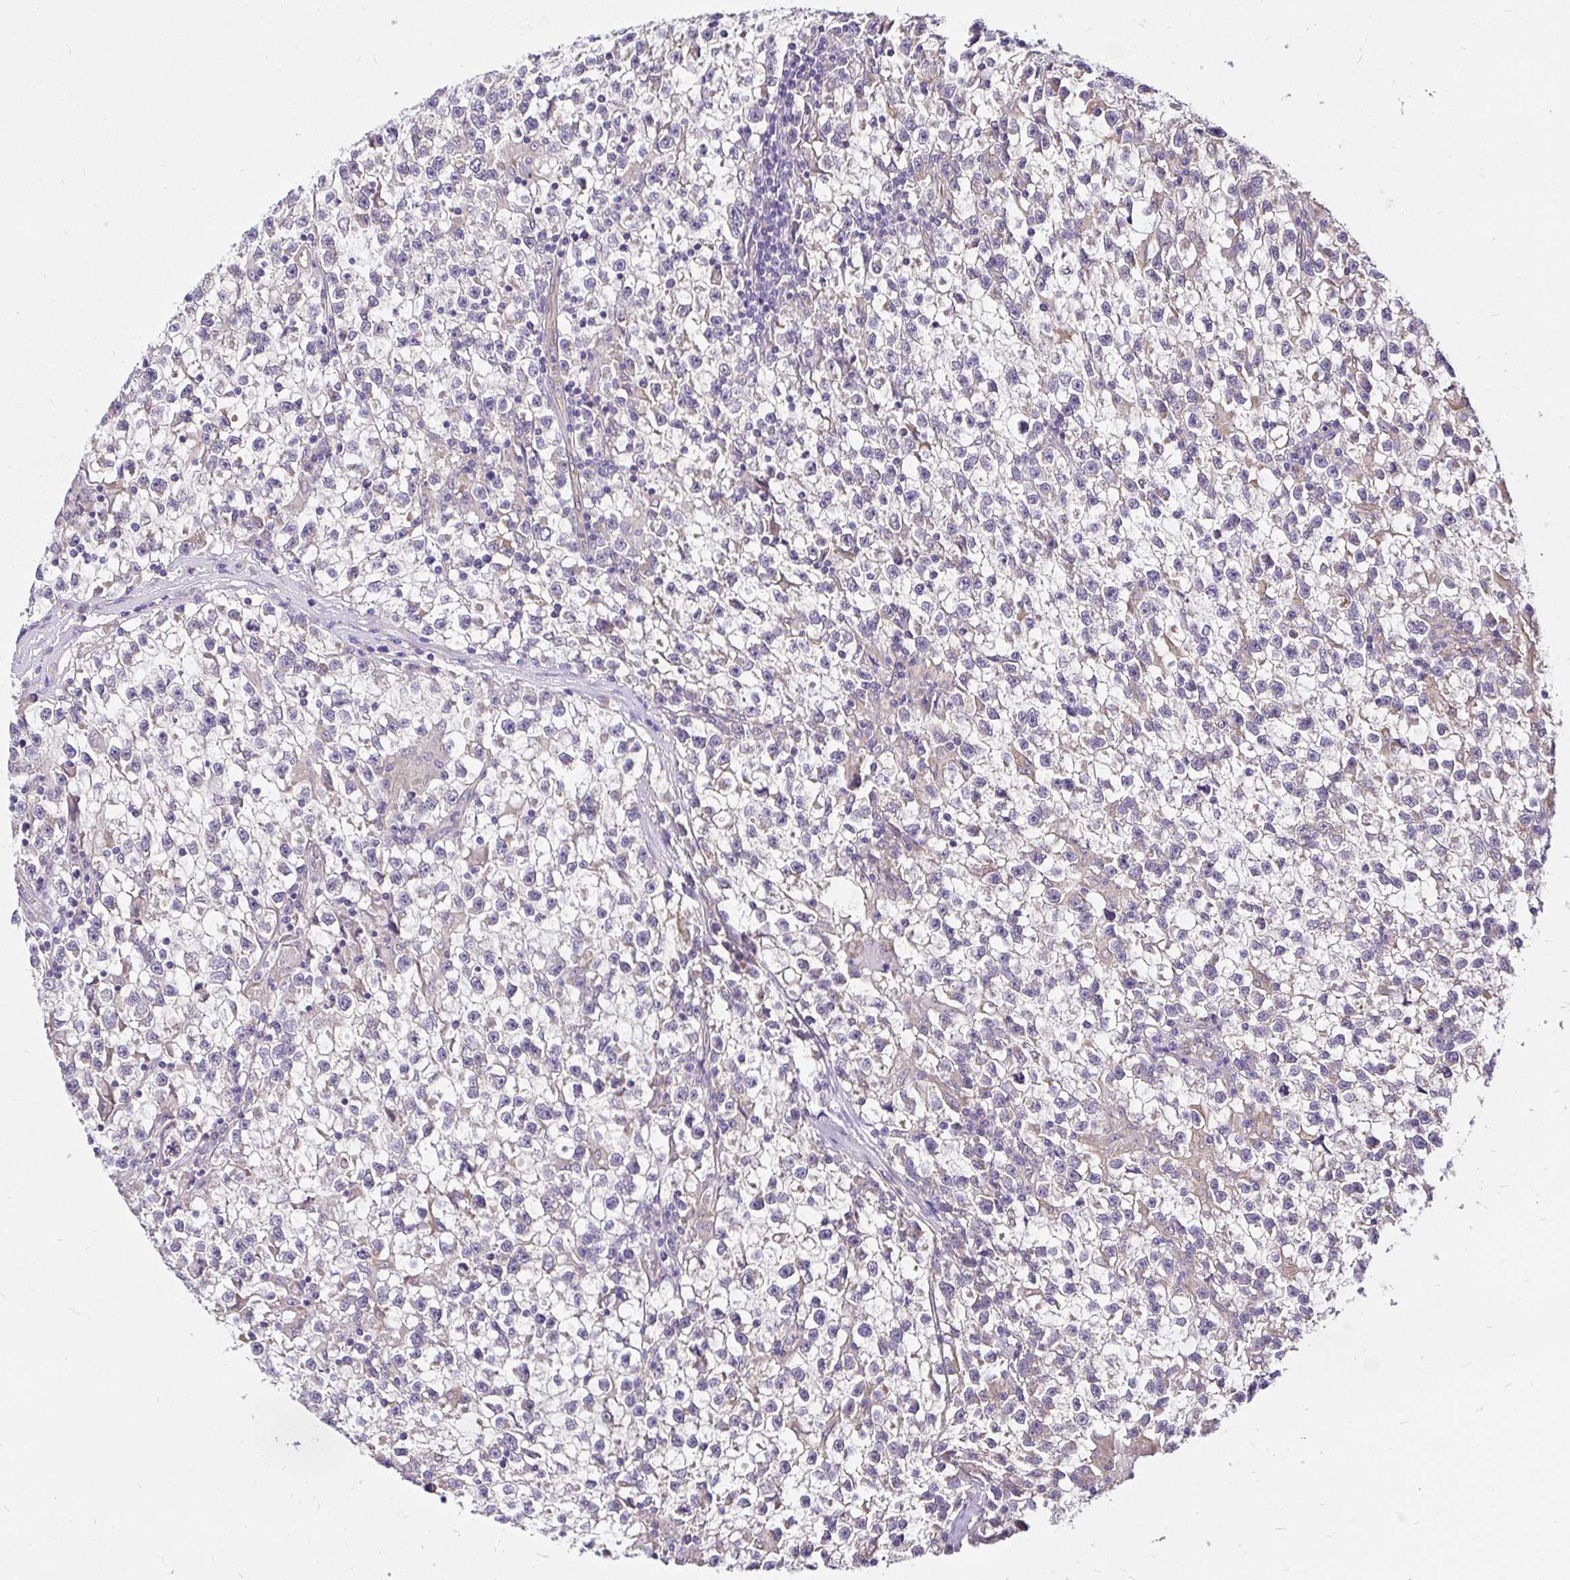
{"staining": {"intensity": "negative", "quantity": "none", "location": "none"}, "tissue": "testis cancer", "cell_type": "Tumor cells", "image_type": "cancer", "snomed": [{"axis": "morphology", "description": "Seminoma, NOS"}, {"axis": "topography", "description": "Testis"}], "caption": "Human testis cancer (seminoma) stained for a protein using immunohistochemistry shows no staining in tumor cells.", "gene": "CCDC122", "patient": {"sex": "male", "age": 31}}